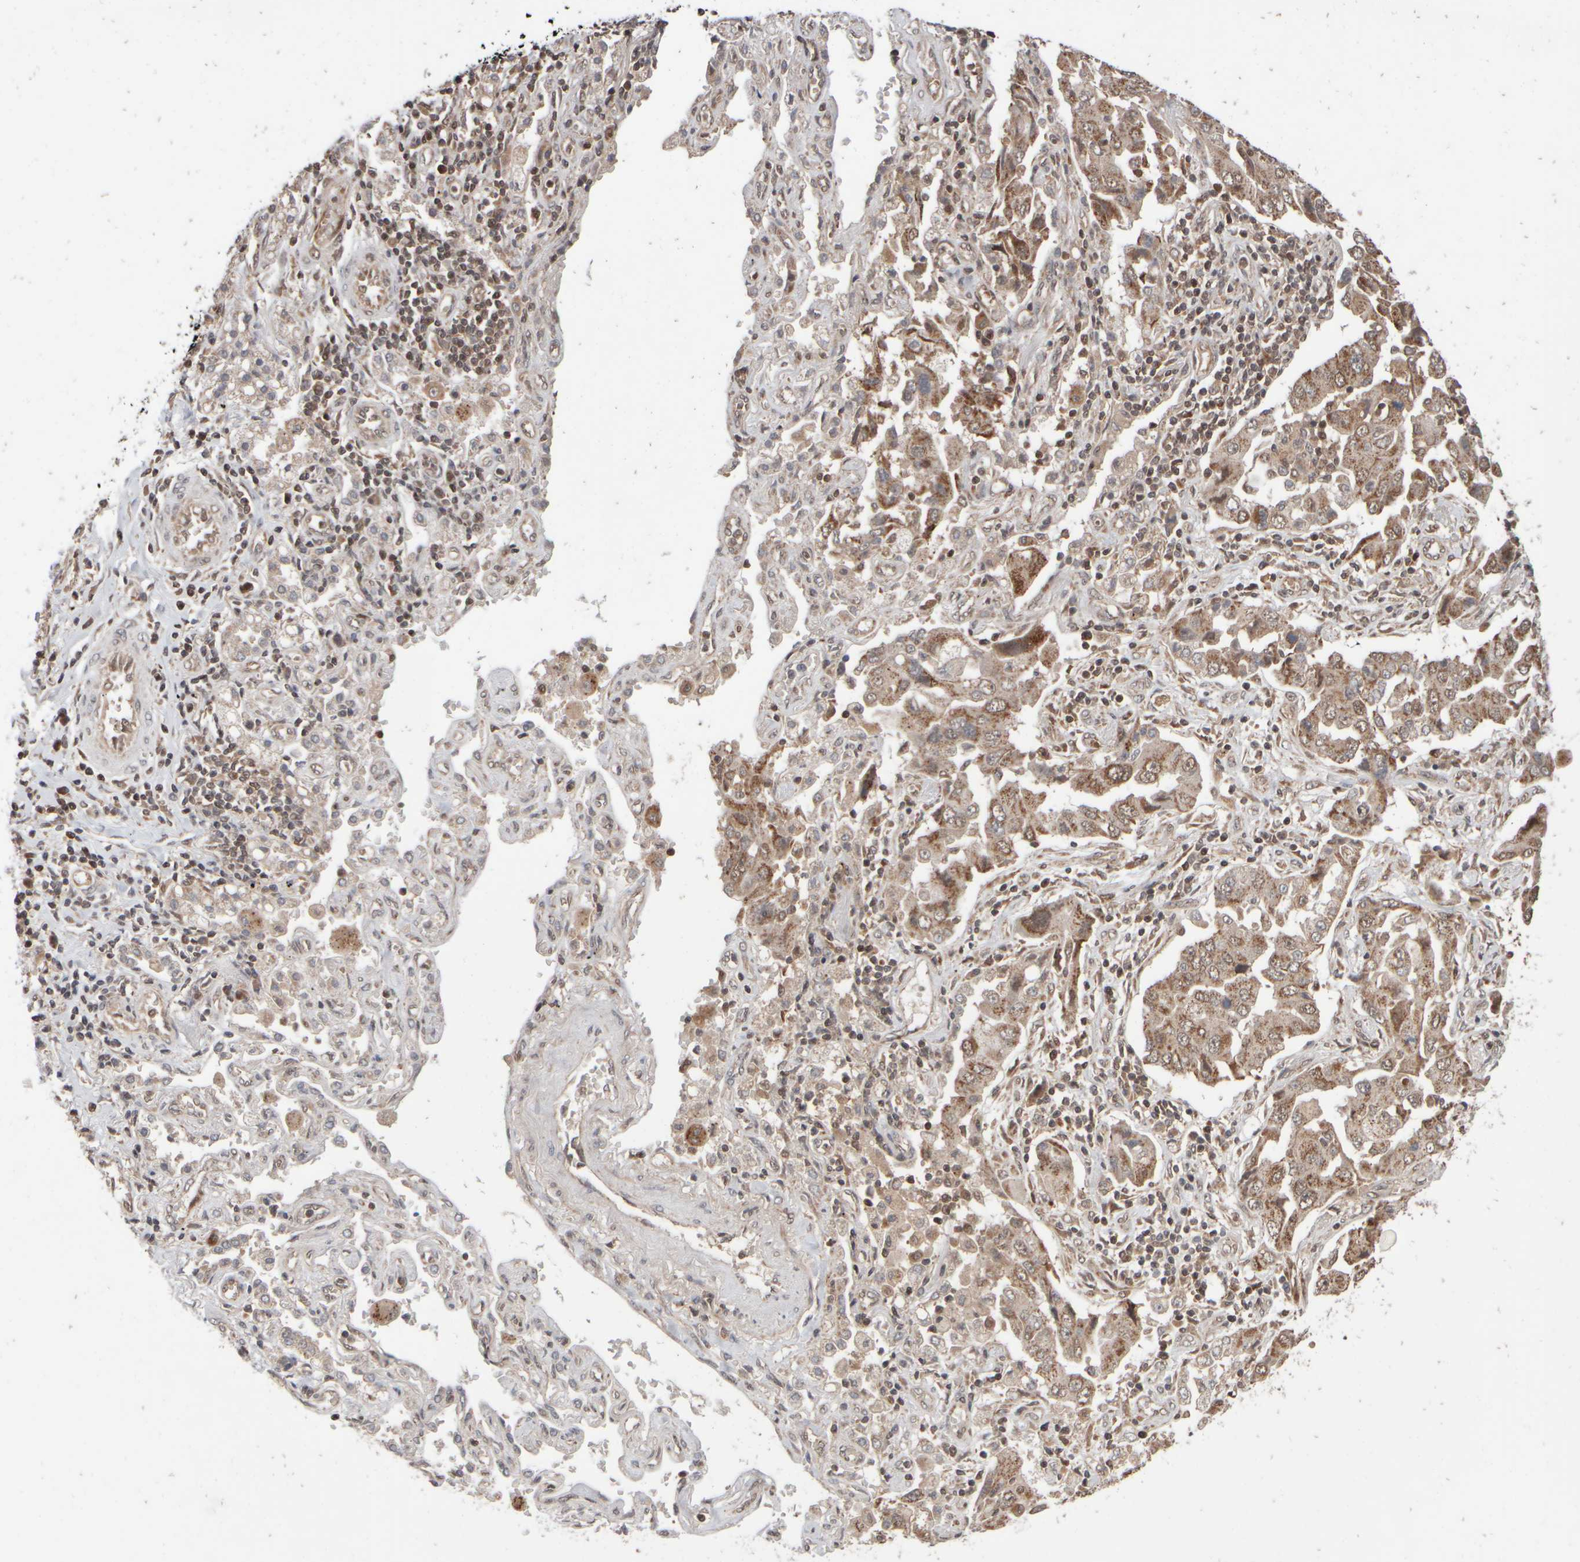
{"staining": {"intensity": "moderate", "quantity": ">75%", "location": "cytoplasmic/membranous,nuclear"}, "tissue": "lung cancer", "cell_type": "Tumor cells", "image_type": "cancer", "snomed": [{"axis": "morphology", "description": "Adenocarcinoma, NOS"}, {"axis": "topography", "description": "Lung"}], "caption": "Adenocarcinoma (lung) was stained to show a protein in brown. There is medium levels of moderate cytoplasmic/membranous and nuclear positivity in about >75% of tumor cells.", "gene": "ABHD11", "patient": {"sex": "female", "age": 65}}